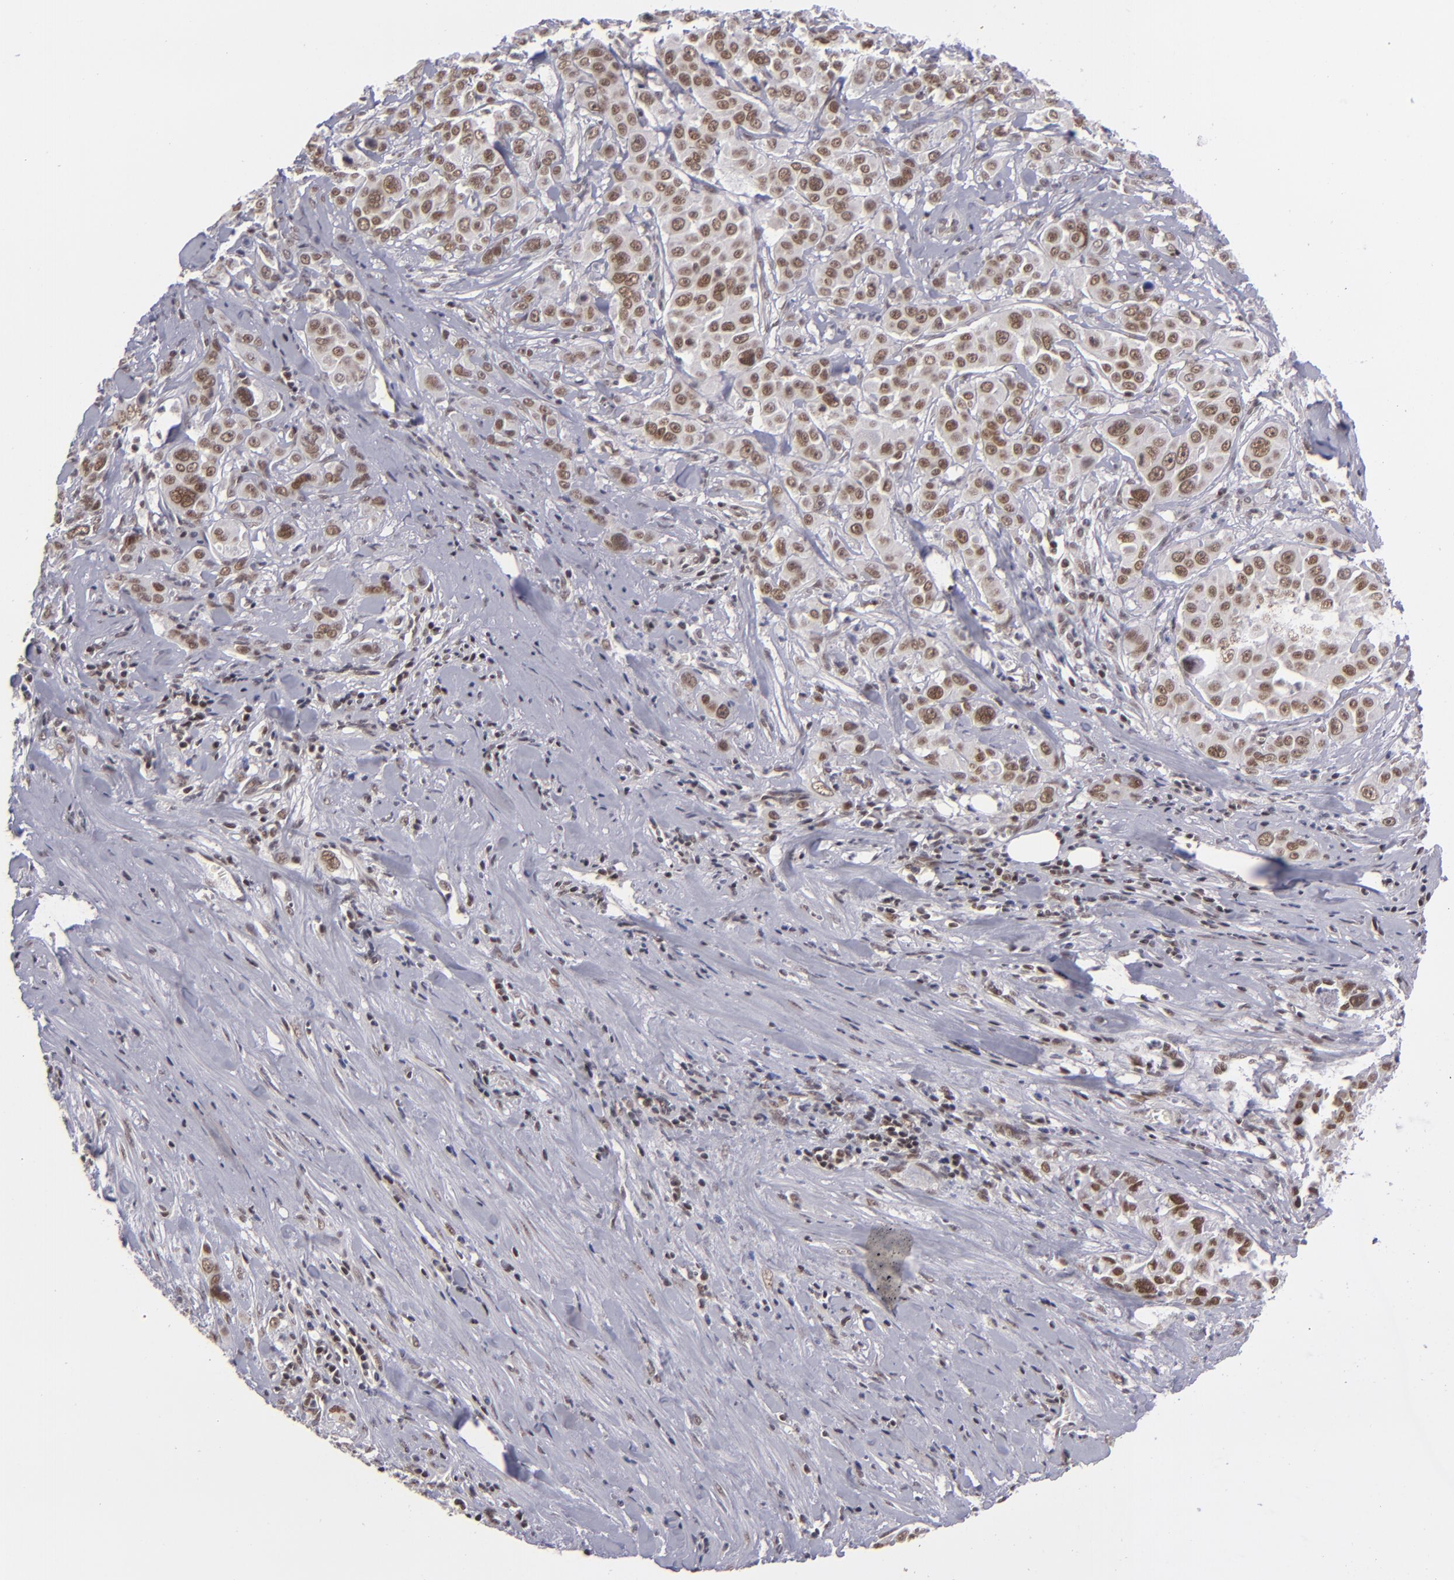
{"staining": {"intensity": "moderate", "quantity": ">75%", "location": "nuclear"}, "tissue": "pancreatic cancer", "cell_type": "Tumor cells", "image_type": "cancer", "snomed": [{"axis": "morphology", "description": "Adenocarcinoma, NOS"}, {"axis": "topography", "description": "Pancreas"}], "caption": "Moderate nuclear expression for a protein is present in about >75% of tumor cells of pancreatic adenocarcinoma using immunohistochemistry.", "gene": "MLLT3", "patient": {"sex": "female", "age": 52}}